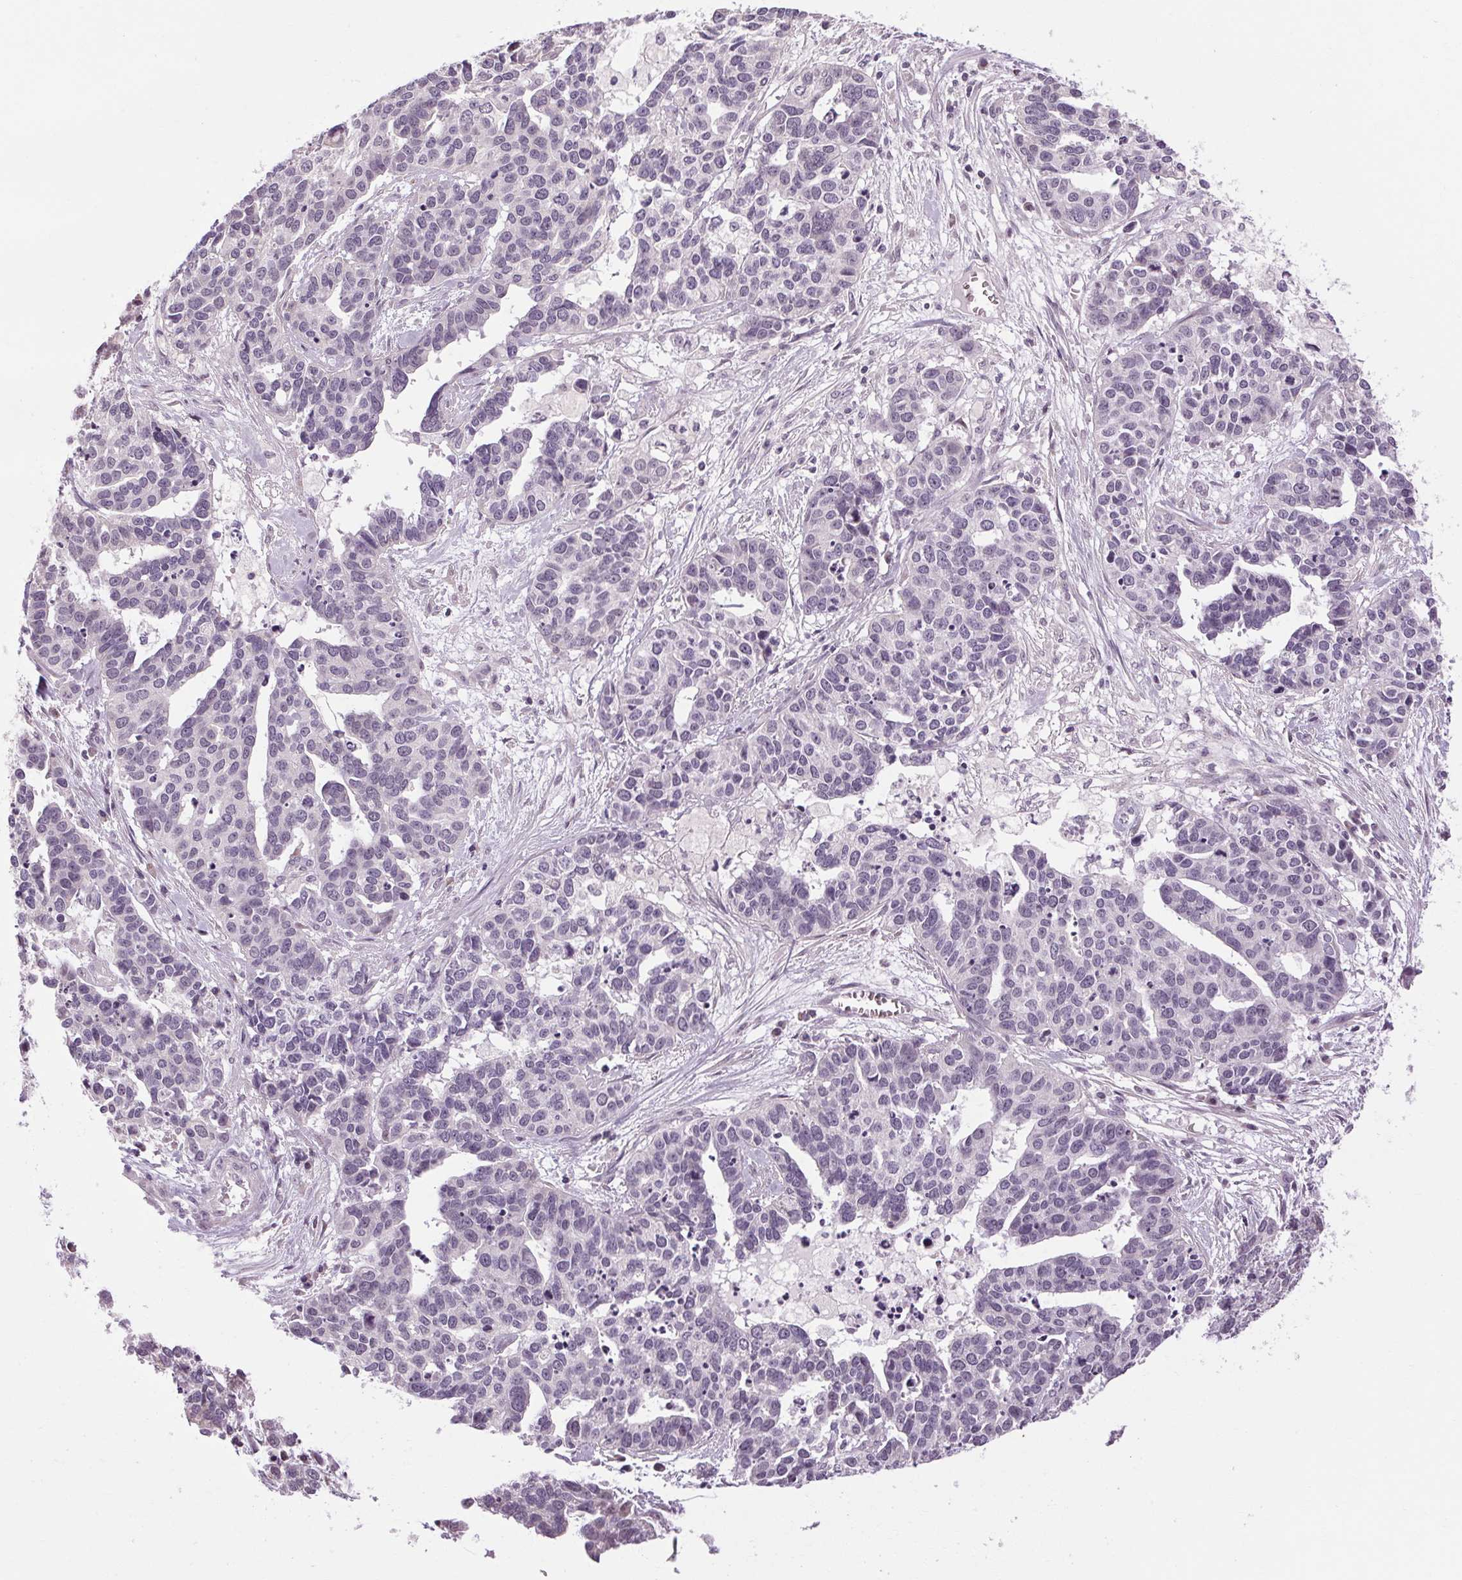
{"staining": {"intensity": "negative", "quantity": "none", "location": "none"}, "tissue": "ovarian cancer", "cell_type": "Tumor cells", "image_type": "cancer", "snomed": [{"axis": "morphology", "description": "Carcinoma, endometroid"}, {"axis": "topography", "description": "Ovary"}], "caption": "Tumor cells are negative for brown protein staining in ovarian cancer.", "gene": "KLHL40", "patient": {"sex": "female", "age": 65}}